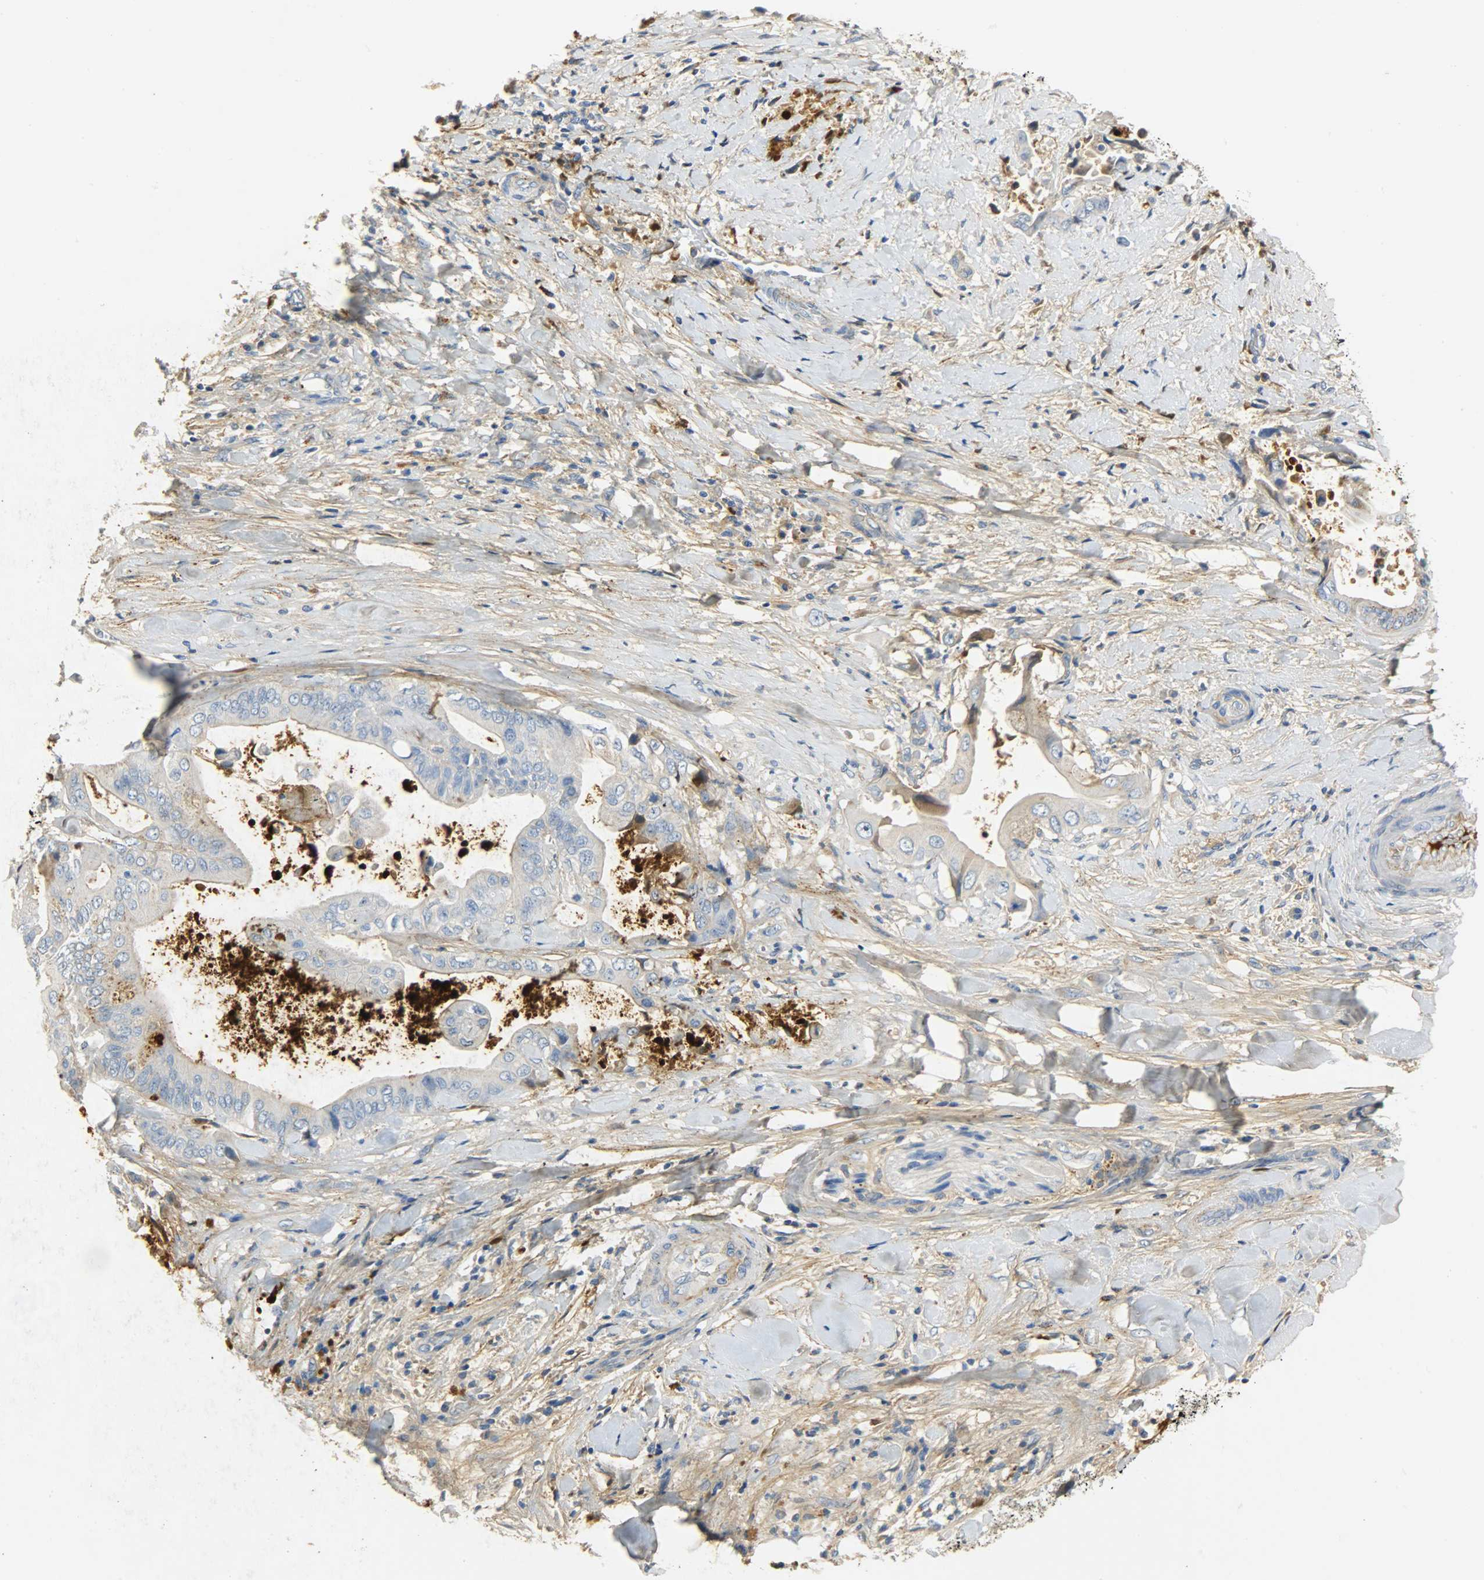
{"staining": {"intensity": "weak", "quantity": ">75%", "location": "cytoplasmic/membranous"}, "tissue": "liver cancer", "cell_type": "Tumor cells", "image_type": "cancer", "snomed": [{"axis": "morphology", "description": "Cholangiocarcinoma"}, {"axis": "topography", "description": "Liver"}], "caption": "Immunohistochemistry micrograph of neoplastic tissue: human cholangiocarcinoma (liver) stained using immunohistochemistry (IHC) shows low levels of weak protein expression localized specifically in the cytoplasmic/membranous of tumor cells, appearing as a cytoplasmic/membranous brown color.", "gene": "CRP", "patient": {"sex": "male", "age": 58}}